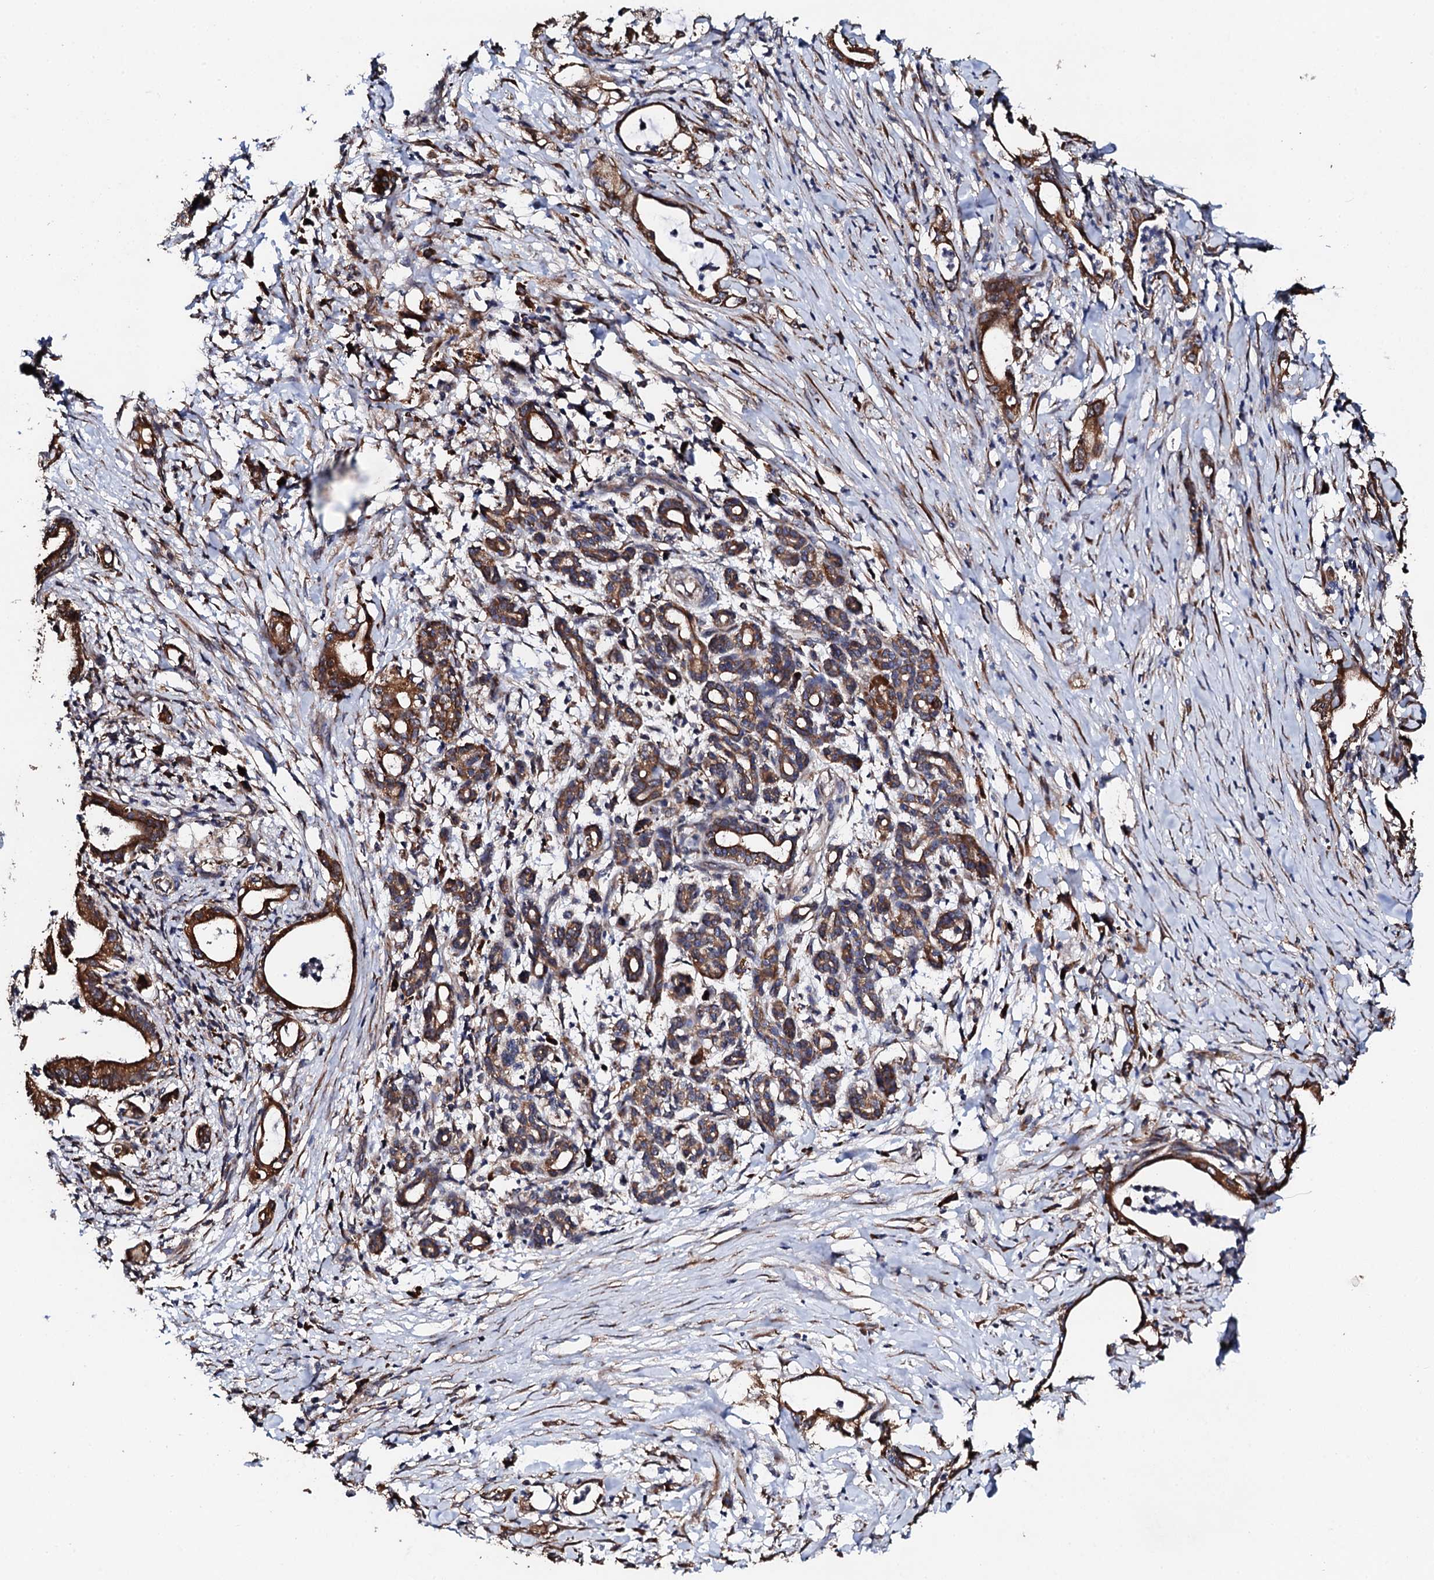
{"staining": {"intensity": "moderate", "quantity": ">75%", "location": "cytoplasmic/membranous"}, "tissue": "pancreatic cancer", "cell_type": "Tumor cells", "image_type": "cancer", "snomed": [{"axis": "morphology", "description": "Adenocarcinoma, NOS"}, {"axis": "topography", "description": "Pancreas"}], "caption": "IHC histopathology image of human adenocarcinoma (pancreatic) stained for a protein (brown), which demonstrates medium levels of moderate cytoplasmic/membranous staining in about >75% of tumor cells.", "gene": "CKAP5", "patient": {"sex": "female", "age": 55}}